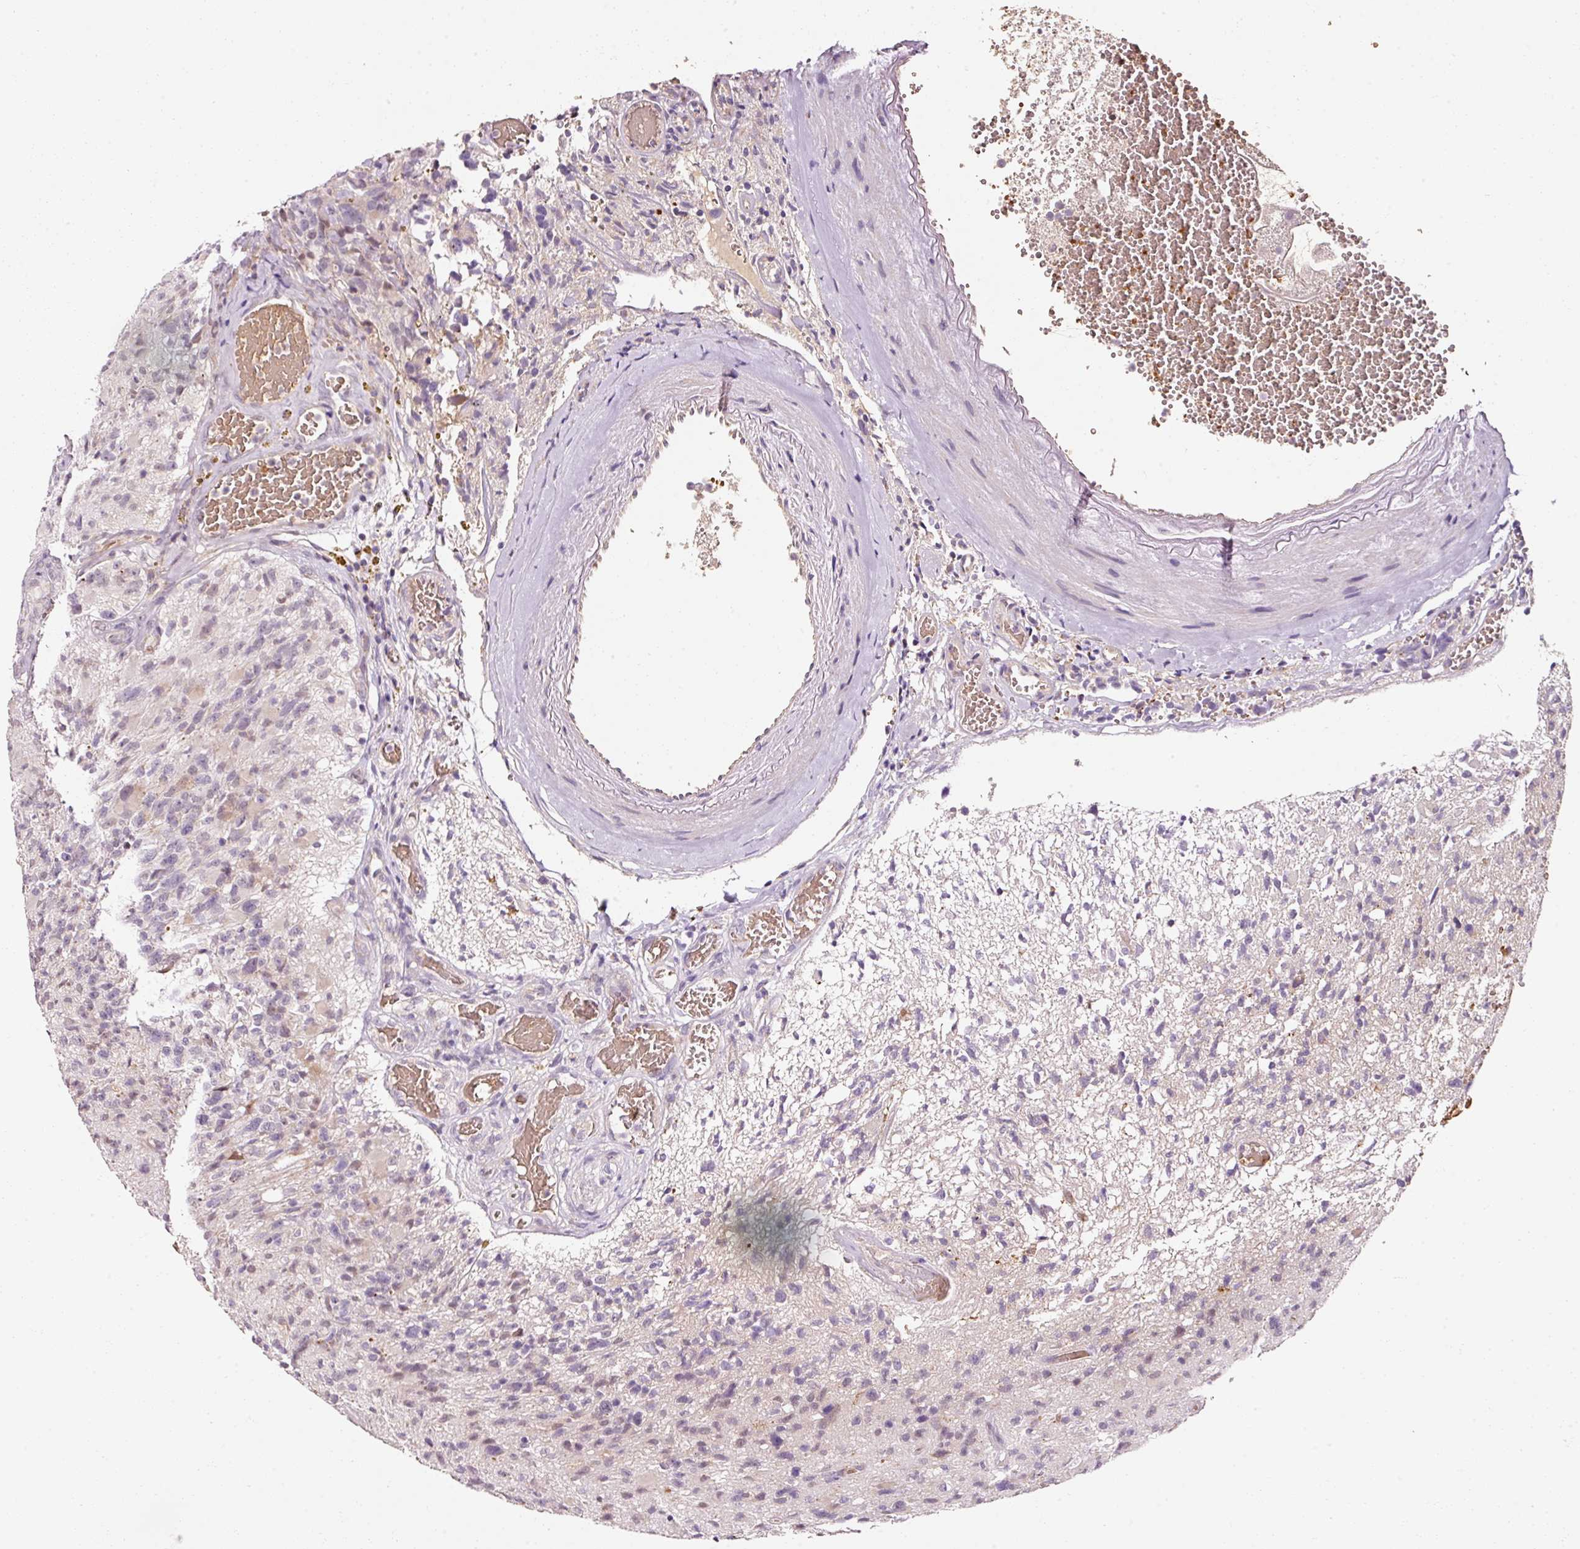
{"staining": {"intensity": "negative", "quantity": "none", "location": "none"}, "tissue": "glioma", "cell_type": "Tumor cells", "image_type": "cancer", "snomed": [{"axis": "morphology", "description": "Glioma, malignant, High grade"}, {"axis": "topography", "description": "Brain"}], "caption": "DAB immunohistochemical staining of human malignant glioma (high-grade) displays no significant positivity in tumor cells.", "gene": "ZNF460", "patient": {"sex": "male", "age": 76}}